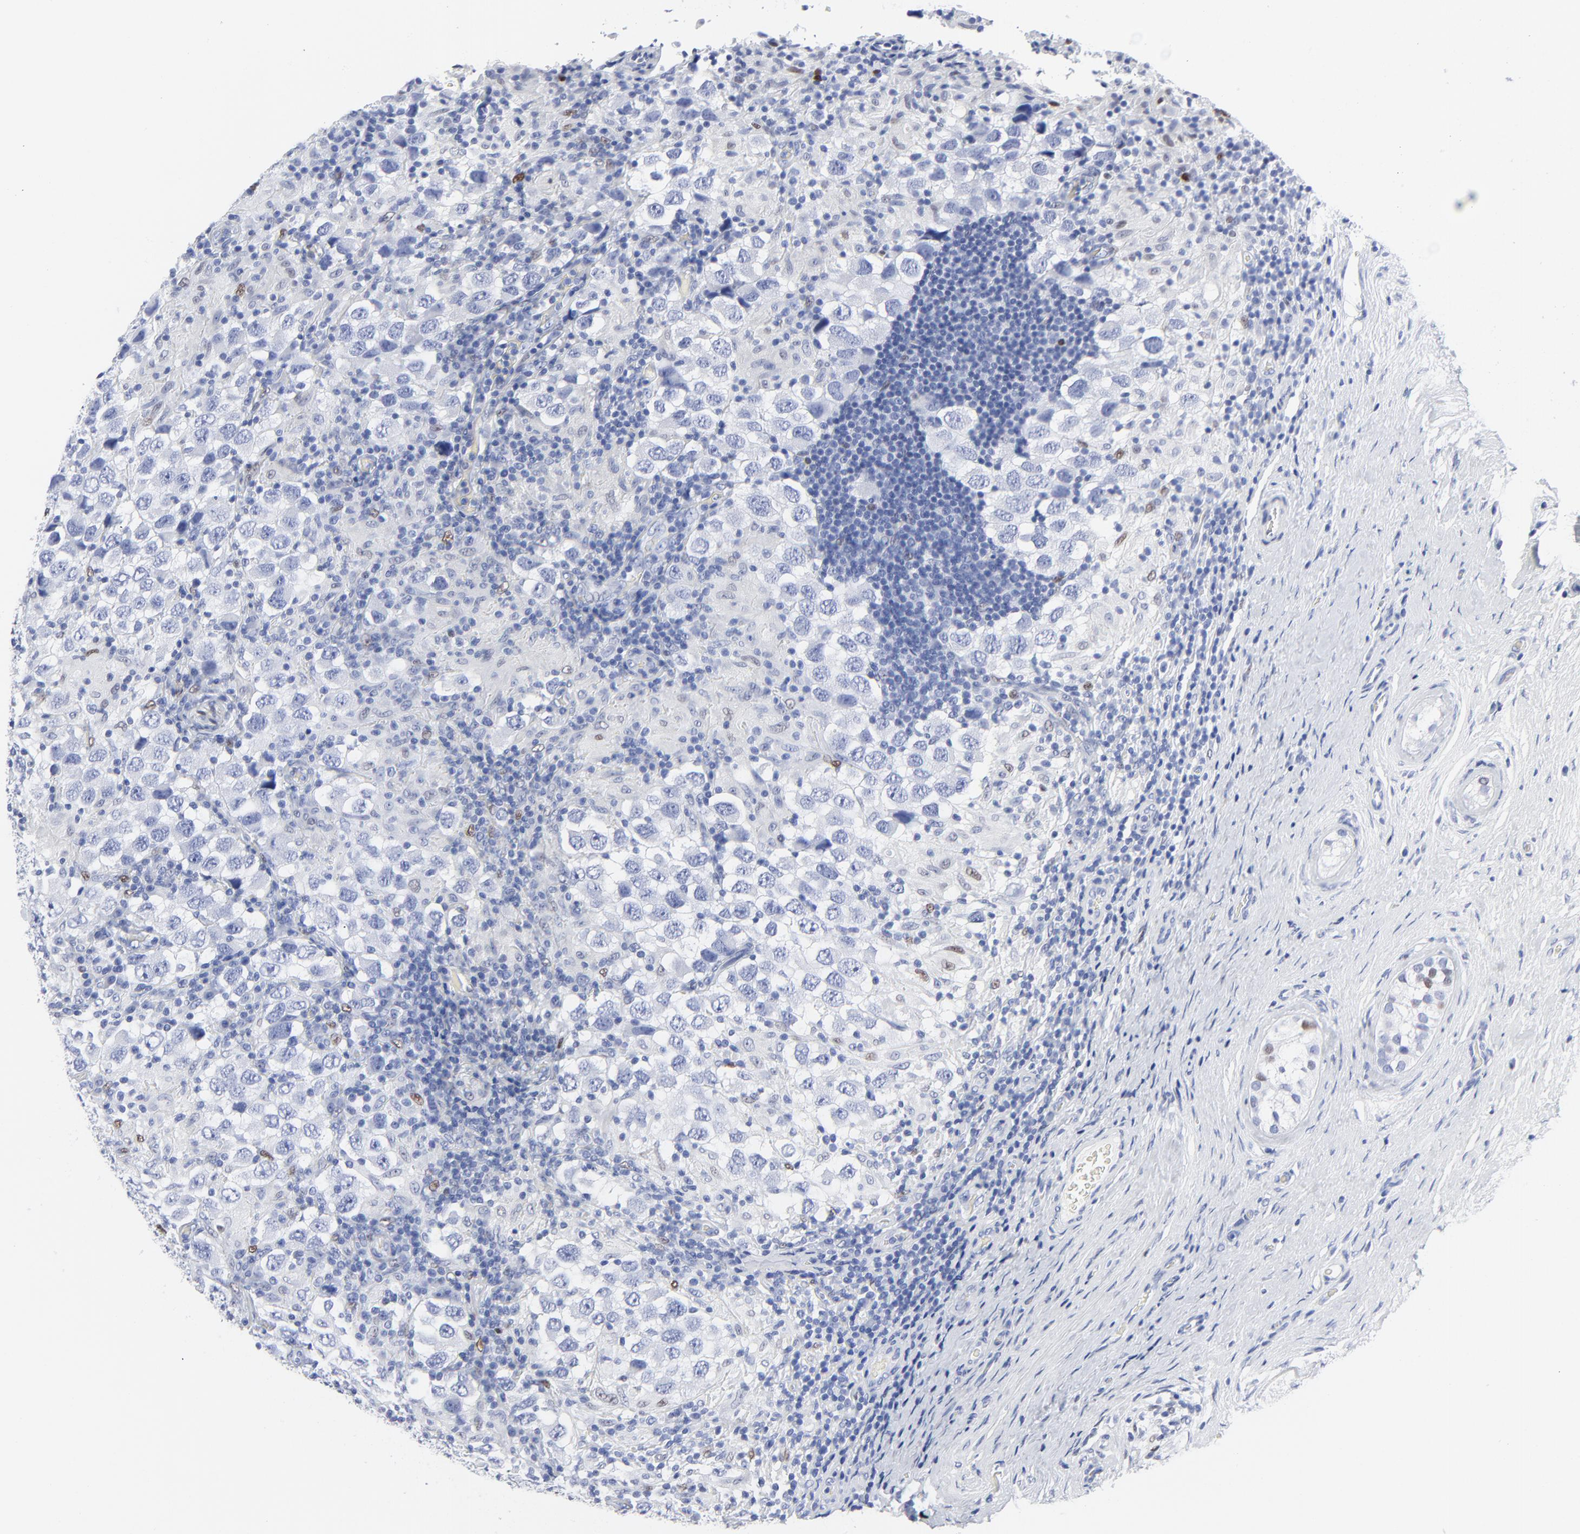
{"staining": {"intensity": "negative", "quantity": "none", "location": "none"}, "tissue": "testis cancer", "cell_type": "Tumor cells", "image_type": "cancer", "snomed": [{"axis": "morphology", "description": "Carcinoma, Embryonal, NOS"}, {"axis": "topography", "description": "Testis"}], "caption": "This is a image of immunohistochemistry (IHC) staining of embryonal carcinoma (testis), which shows no staining in tumor cells. (Stains: DAB immunohistochemistry (IHC) with hematoxylin counter stain, Microscopy: brightfield microscopy at high magnification).", "gene": "JUN", "patient": {"sex": "male", "age": 21}}